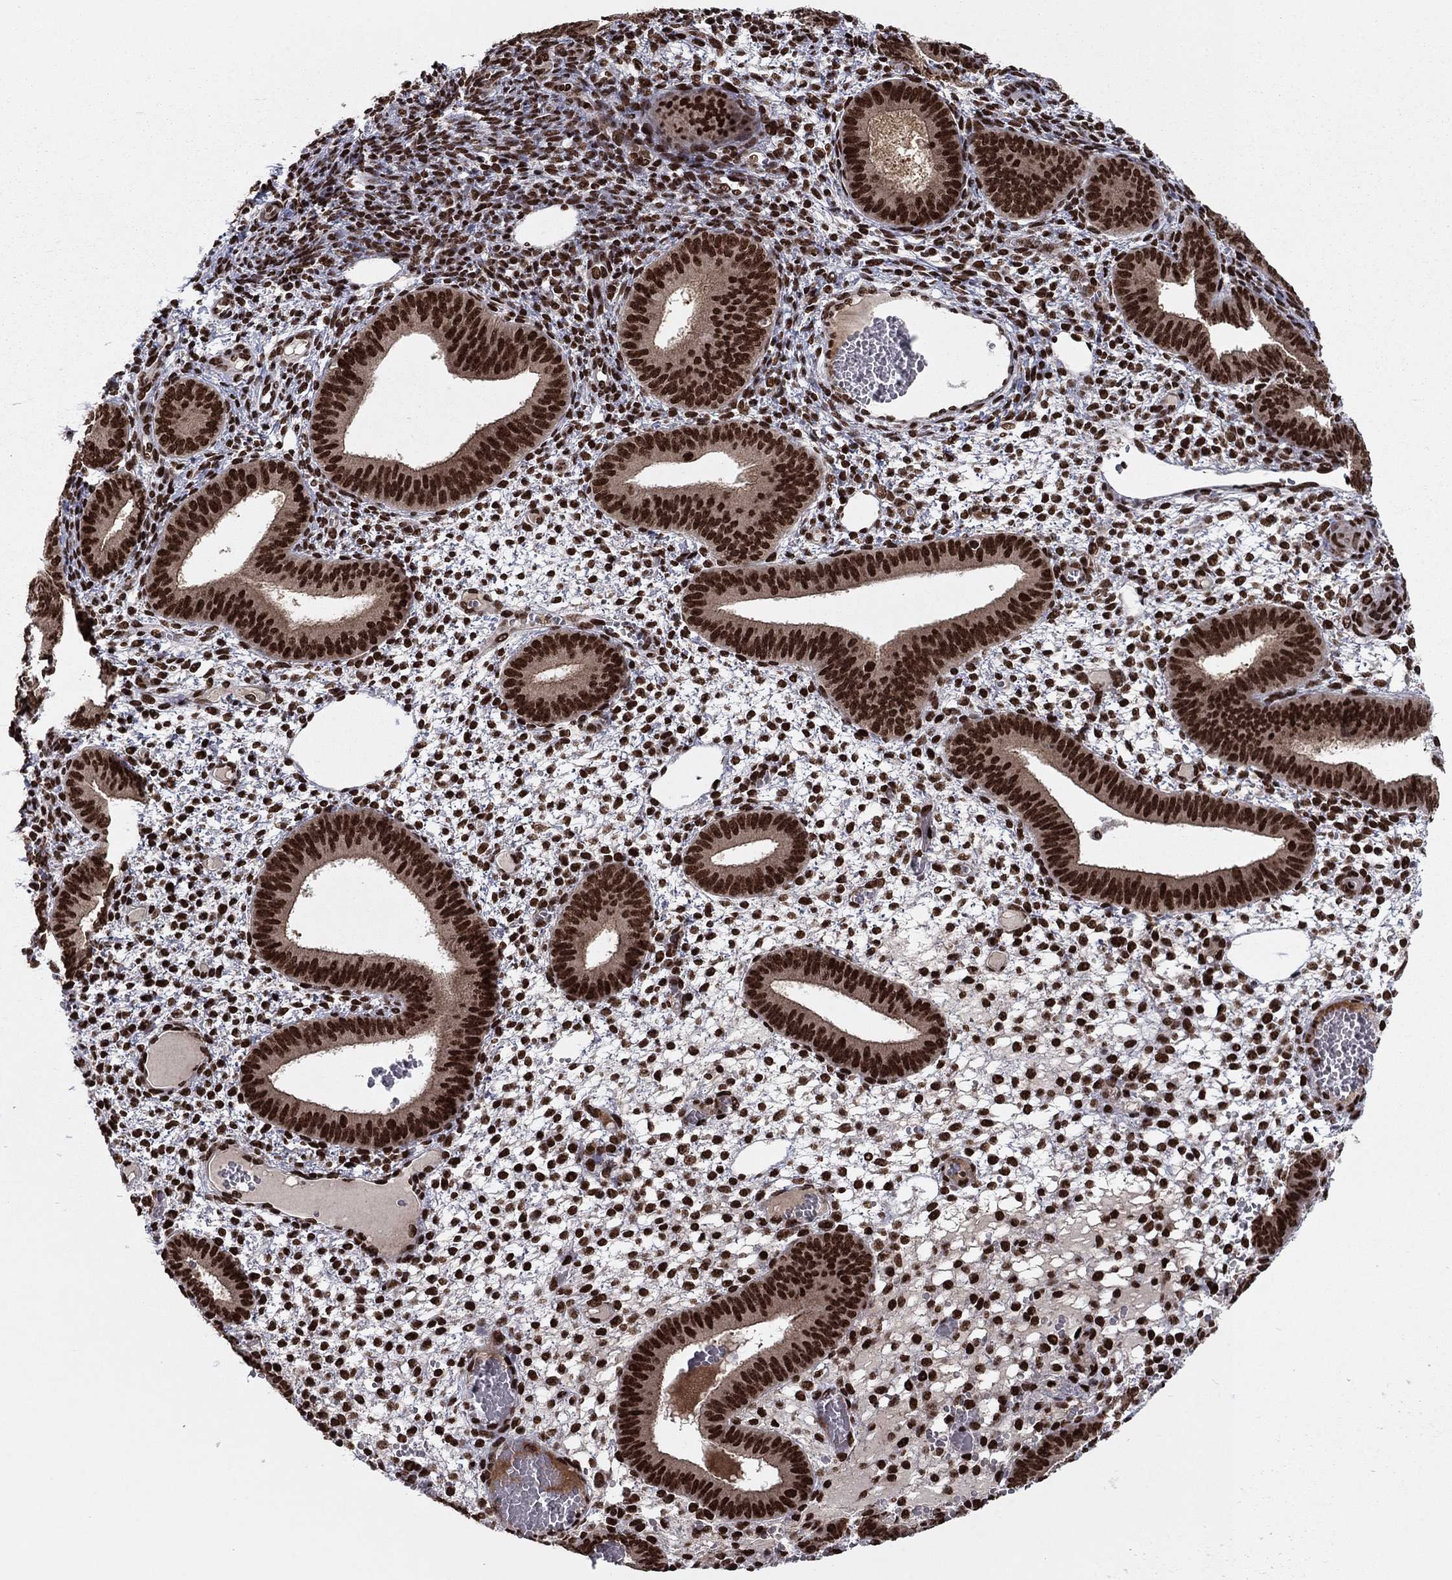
{"staining": {"intensity": "strong", "quantity": "25%-75%", "location": "nuclear"}, "tissue": "endometrium", "cell_type": "Cells in endometrial stroma", "image_type": "normal", "snomed": [{"axis": "morphology", "description": "Normal tissue, NOS"}, {"axis": "topography", "description": "Endometrium"}], "caption": "Protein staining by immunohistochemistry (IHC) reveals strong nuclear expression in about 25%-75% of cells in endometrial stroma in unremarkable endometrium. (DAB IHC with brightfield microscopy, high magnification).", "gene": "USP54", "patient": {"sex": "female", "age": 42}}